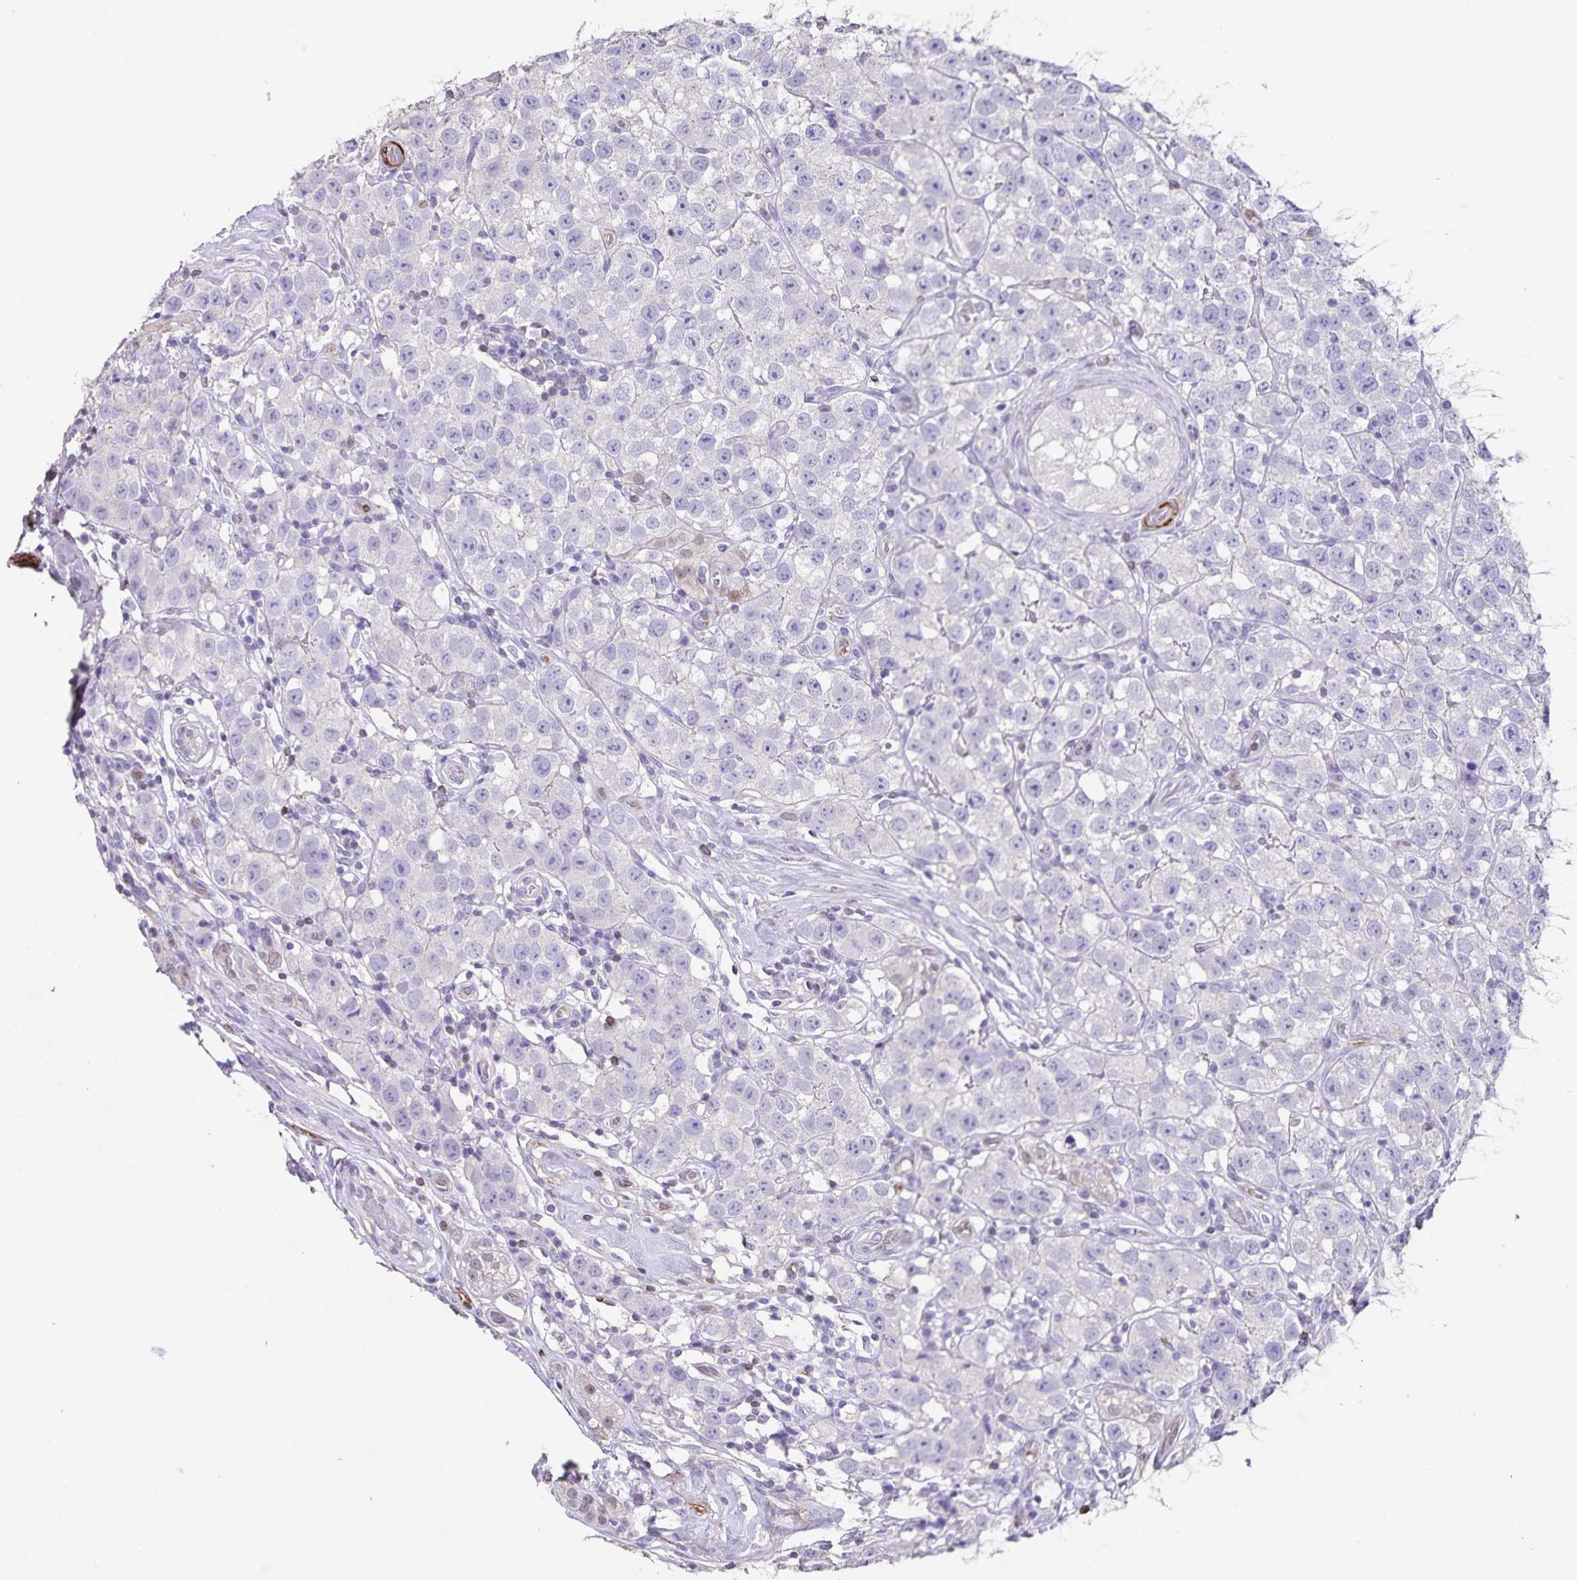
{"staining": {"intensity": "negative", "quantity": "none", "location": "none"}, "tissue": "testis cancer", "cell_type": "Tumor cells", "image_type": "cancer", "snomed": [{"axis": "morphology", "description": "Seminoma, NOS"}, {"axis": "topography", "description": "Testis"}], "caption": "There is no significant expression in tumor cells of seminoma (testis).", "gene": "SYNM", "patient": {"sex": "male", "age": 34}}